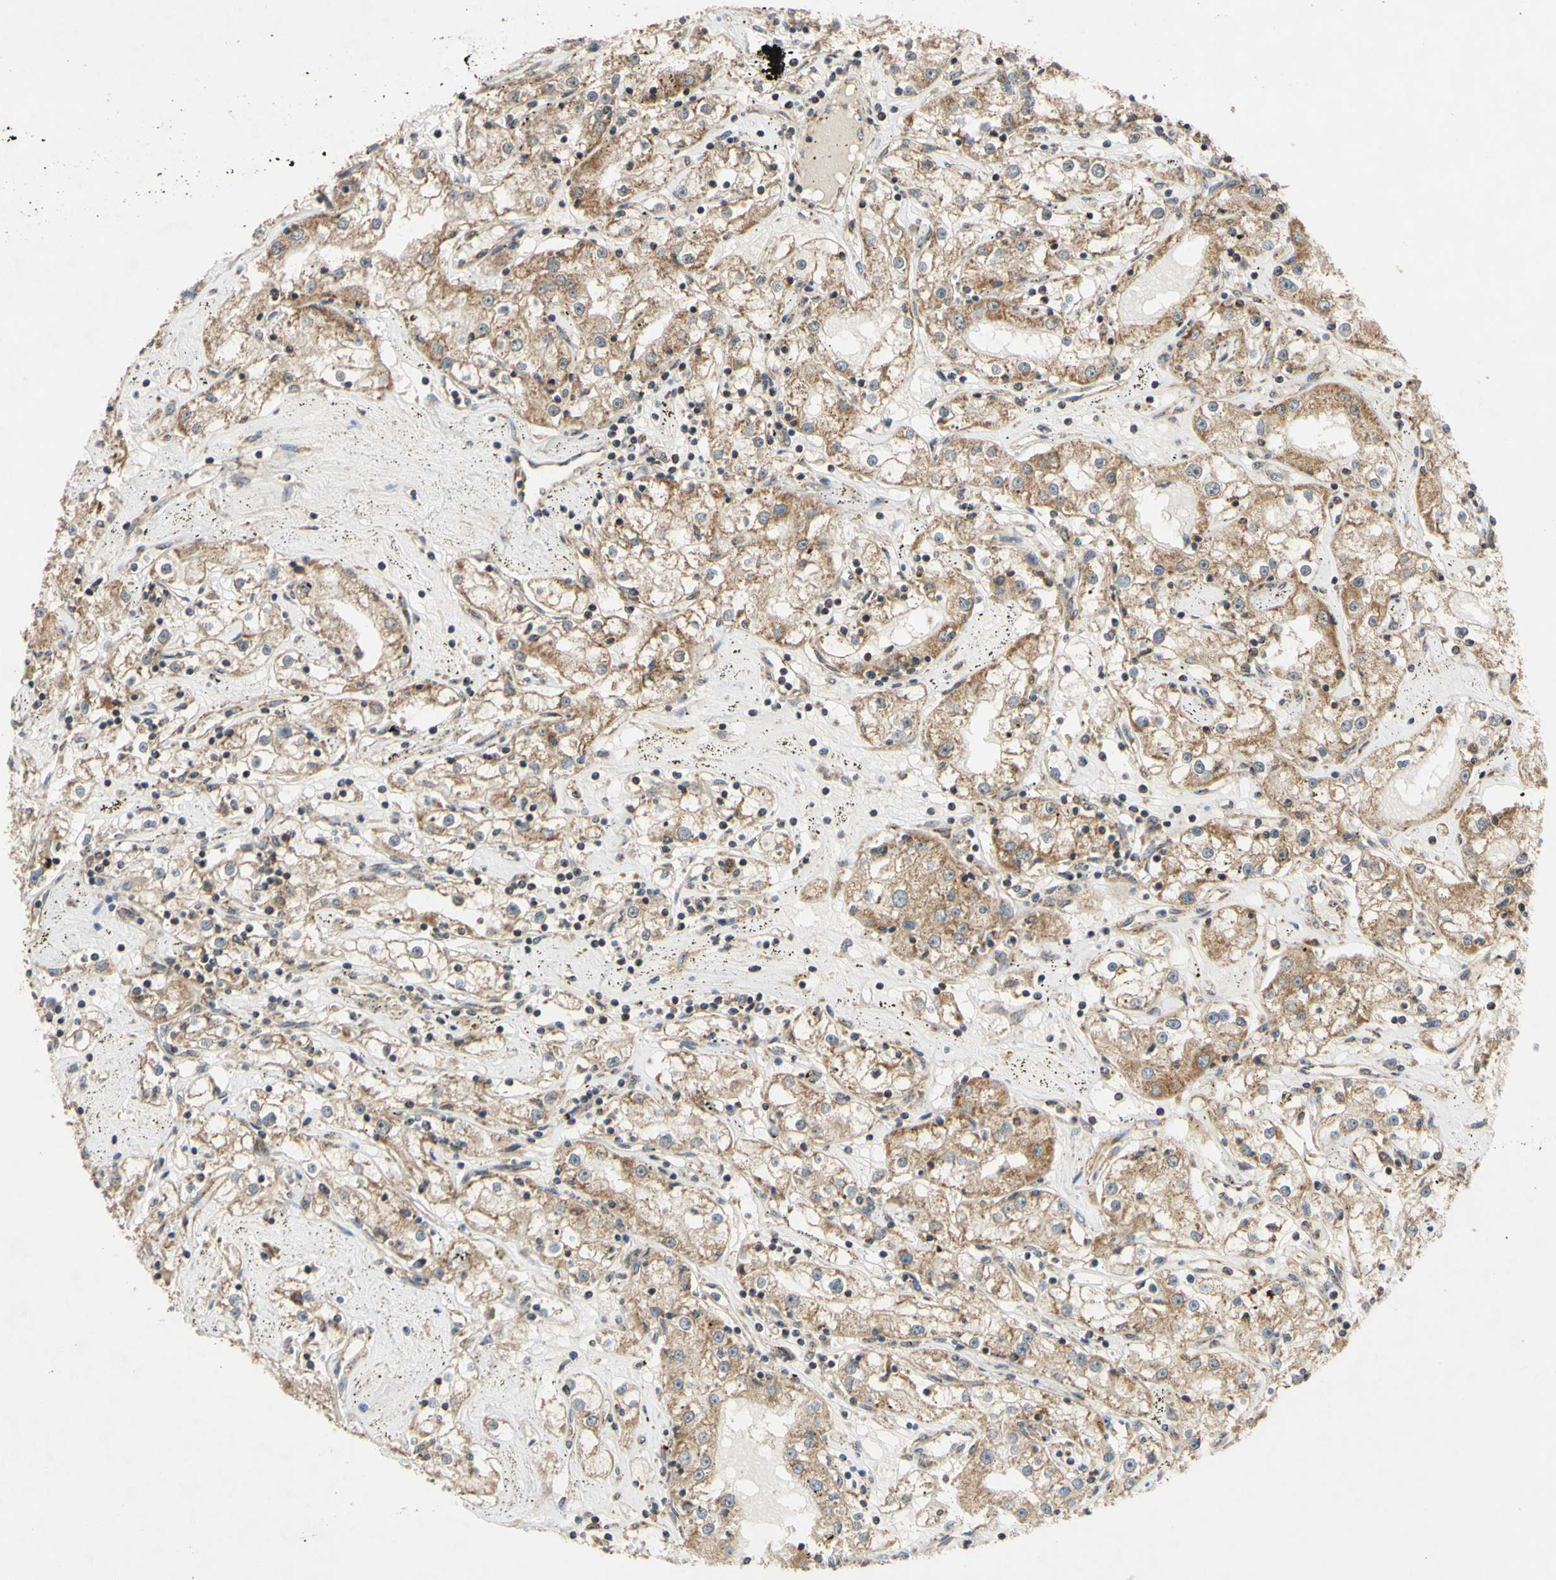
{"staining": {"intensity": "moderate", "quantity": ">75%", "location": "cytoplasmic/membranous"}, "tissue": "renal cancer", "cell_type": "Tumor cells", "image_type": "cancer", "snomed": [{"axis": "morphology", "description": "Adenocarcinoma, NOS"}, {"axis": "topography", "description": "Kidney"}], "caption": "Renal adenocarcinoma stained with a brown dye reveals moderate cytoplasmic/membranous positive positivity in approximately >75% of tumor cells.", "gene": "CD164", "patient": {"sex": "male", "age": 56}}